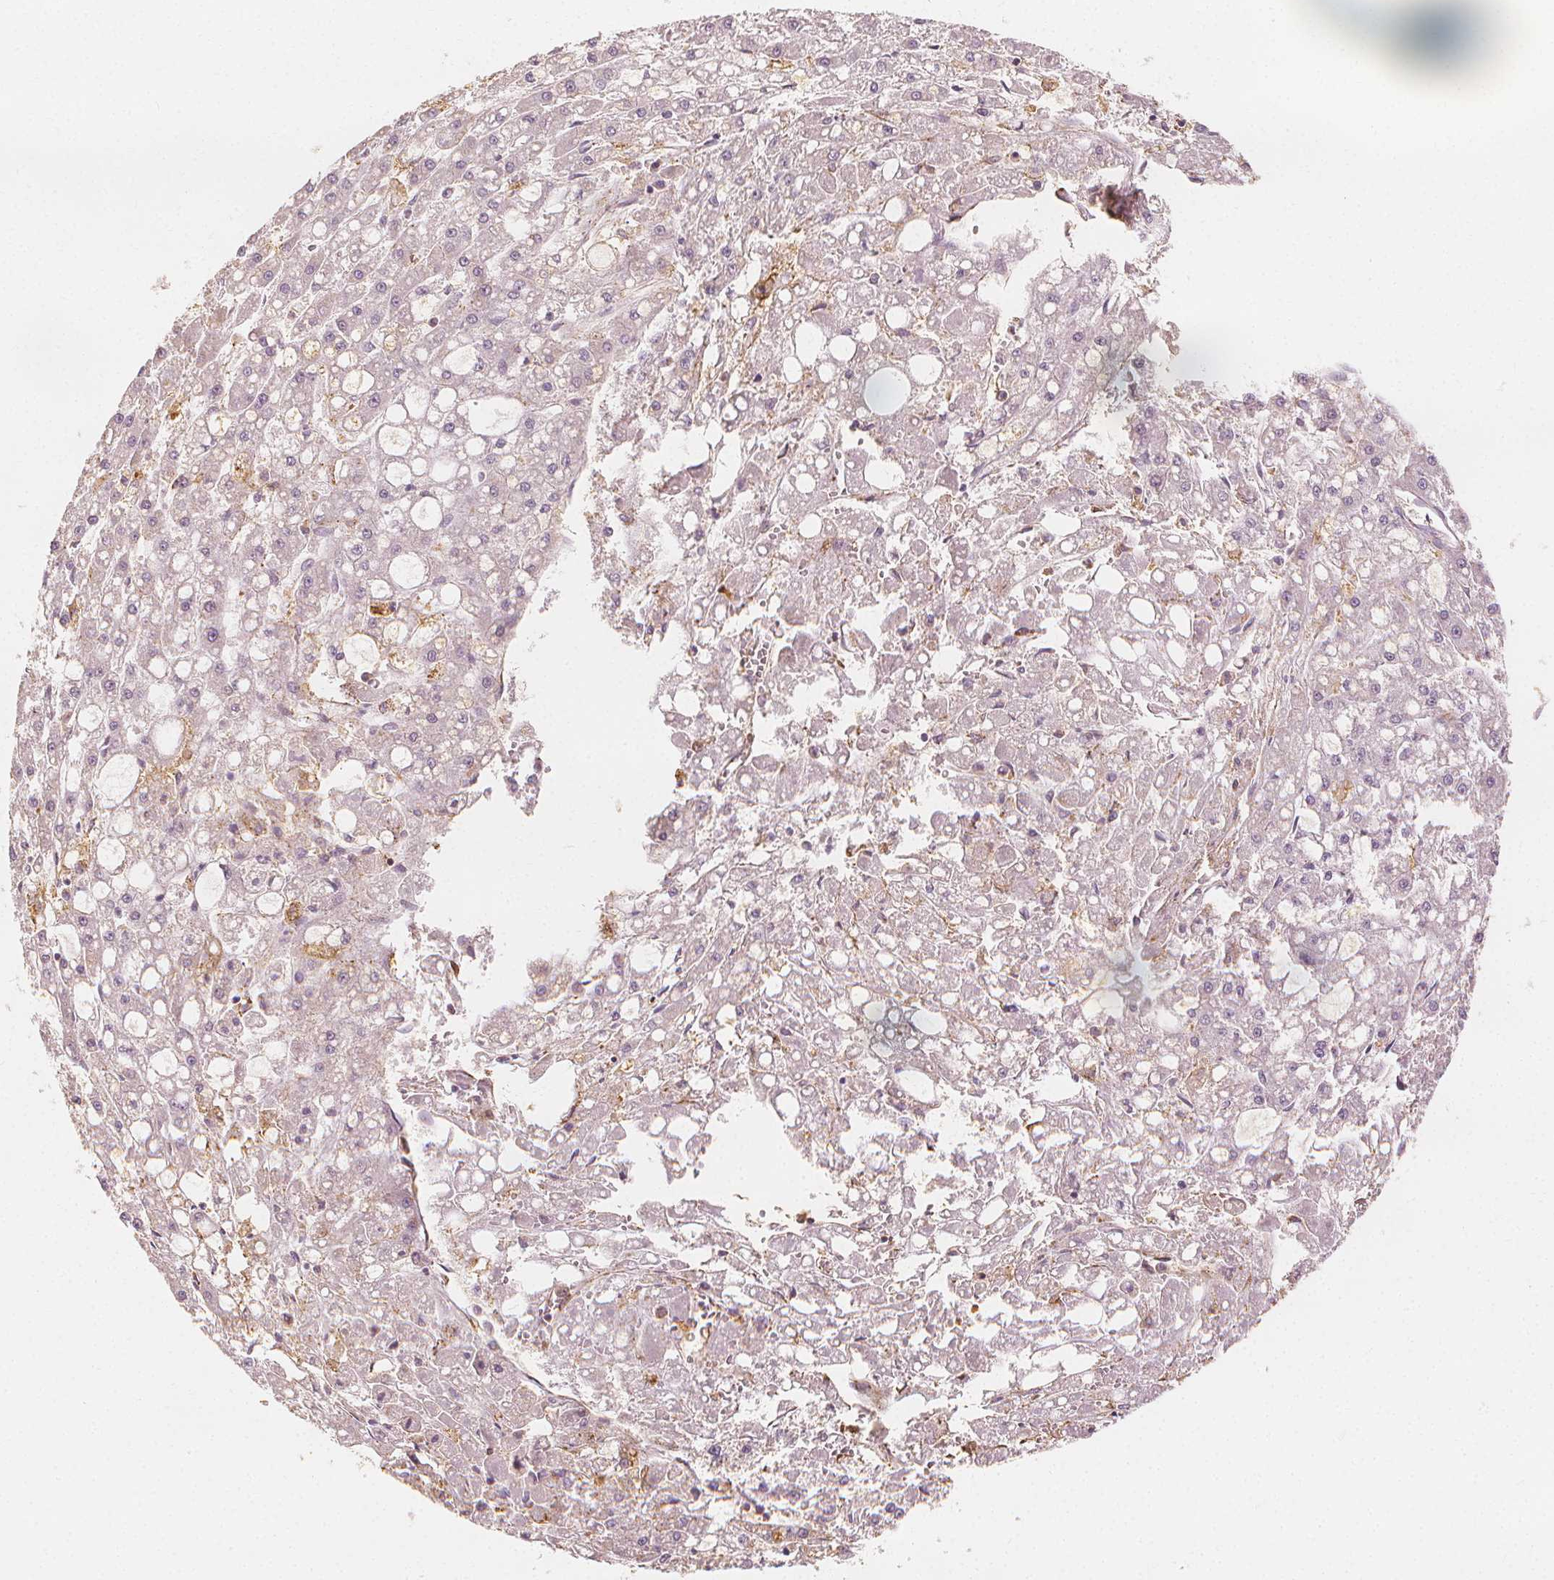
{"staining": {"intensity": "negative", "quantity": "none", "location": "none"}, "tissue": "liver cancer", "cell_type": "Tumor cells", "image_type": "cancer", "snomed": [{"axis": "morphology", "description": "Carcinoma, Hepatocellular, NOS"}, {"axis": "topography", "description": "Liver"}], "caption": "Immunohistochemistry image of neoplastic tissue: liver hepatocellular carcinoma stained with DAB (3,3'-diaminobenzidine) demonstrates no significant protein positivity in tumor cells.", "gene": "ARHGAP26", "patient": {"sex": "male", "age": 67}}